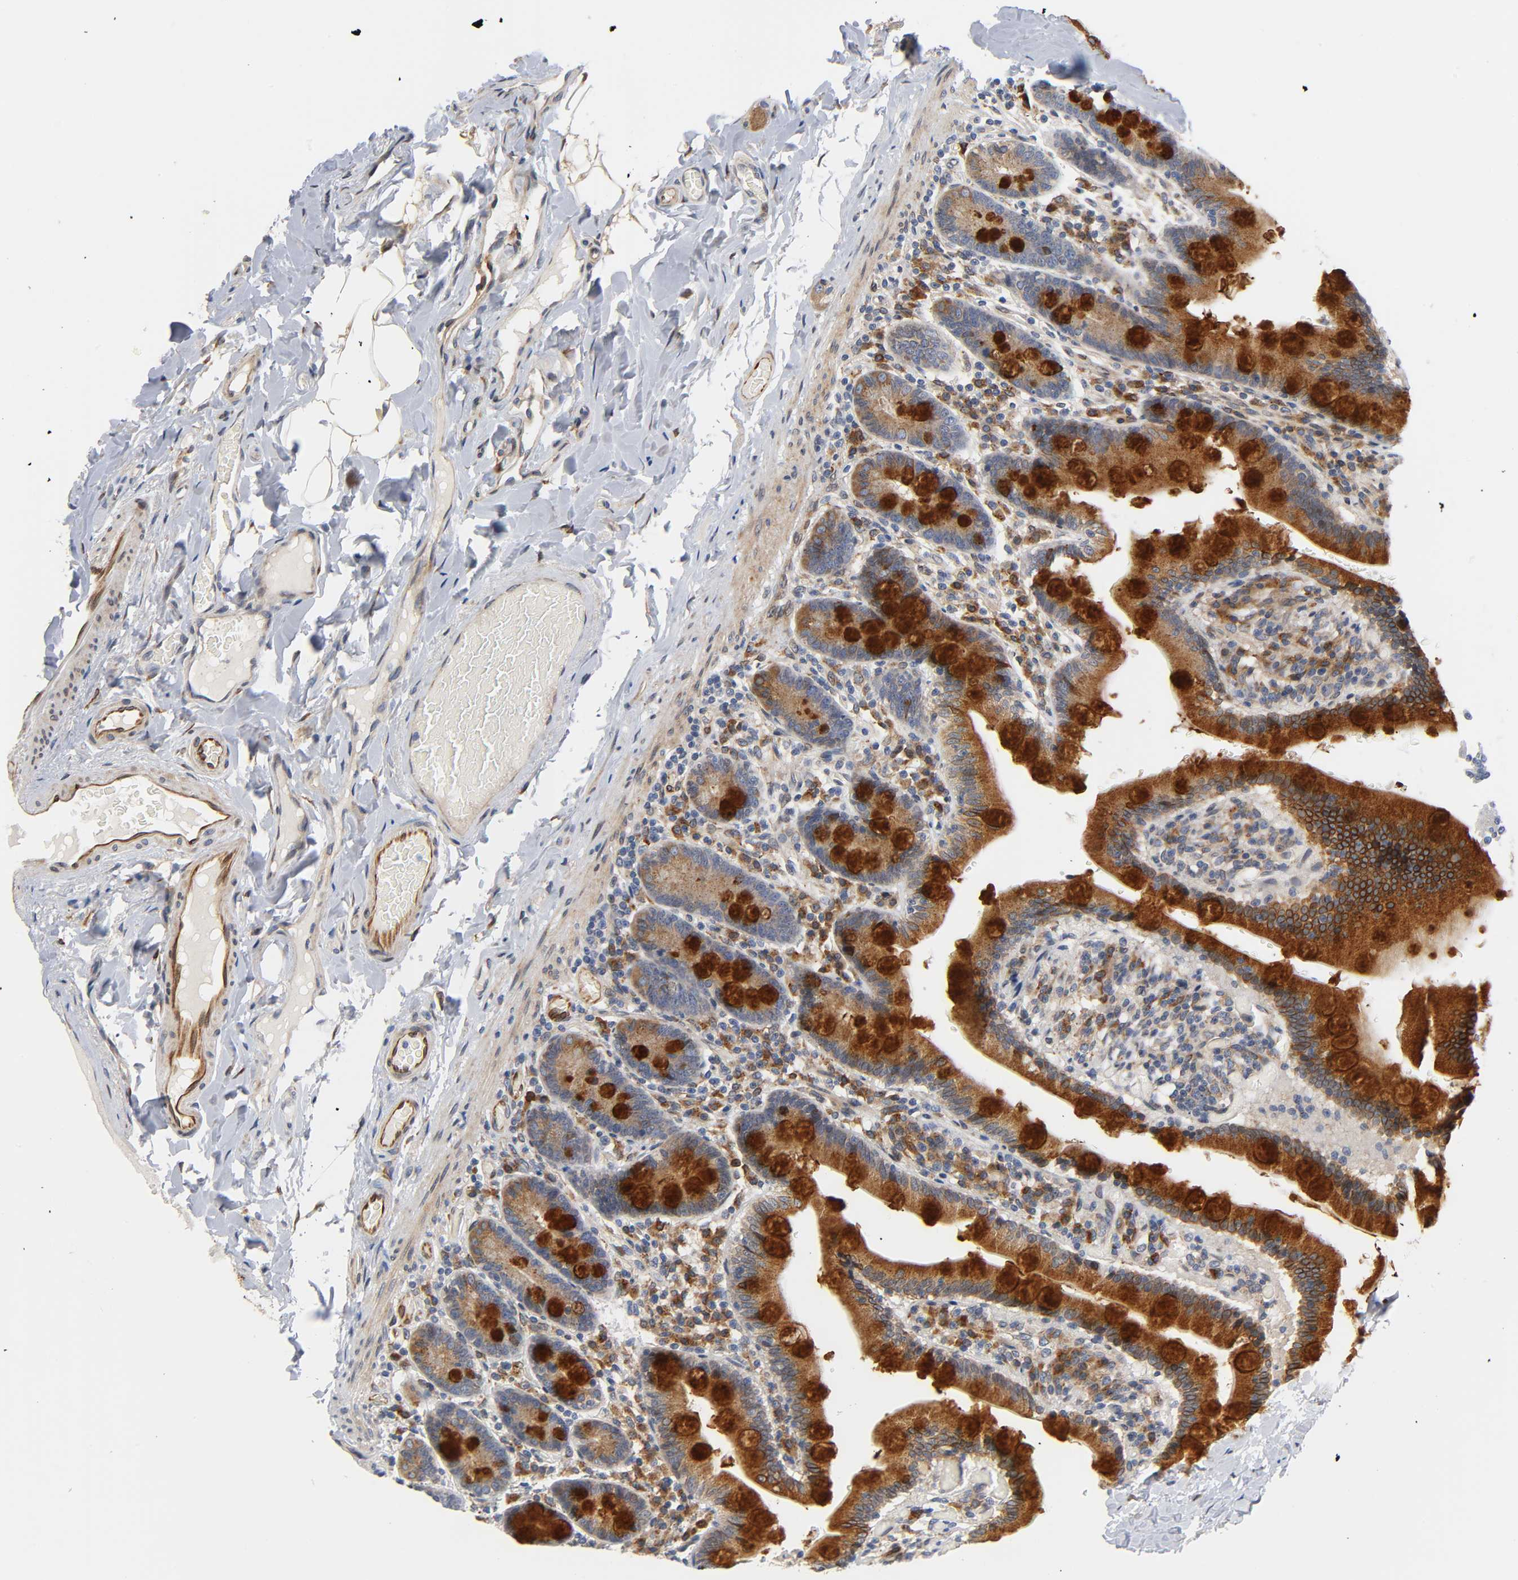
{"staining": {"intensity": "strong", "quantity": ">75%", "location": "cytoplasmic/membranous"}, "tissue": "duodenum", "cell_type": "Glandular cells", "image_type": "normal", "snomed": [{"axis": "morphology", "description": "Normal tissue, NOS"}, {"axis": "topography", "description": "Duodenum"}], "caption": "A brown stain shows strong cytoplasmic/membranous staining of a protein in glandular cells of benign human duodenum.", "gene": "ASB6", "patient": {"sex": "male", "age": 66}}